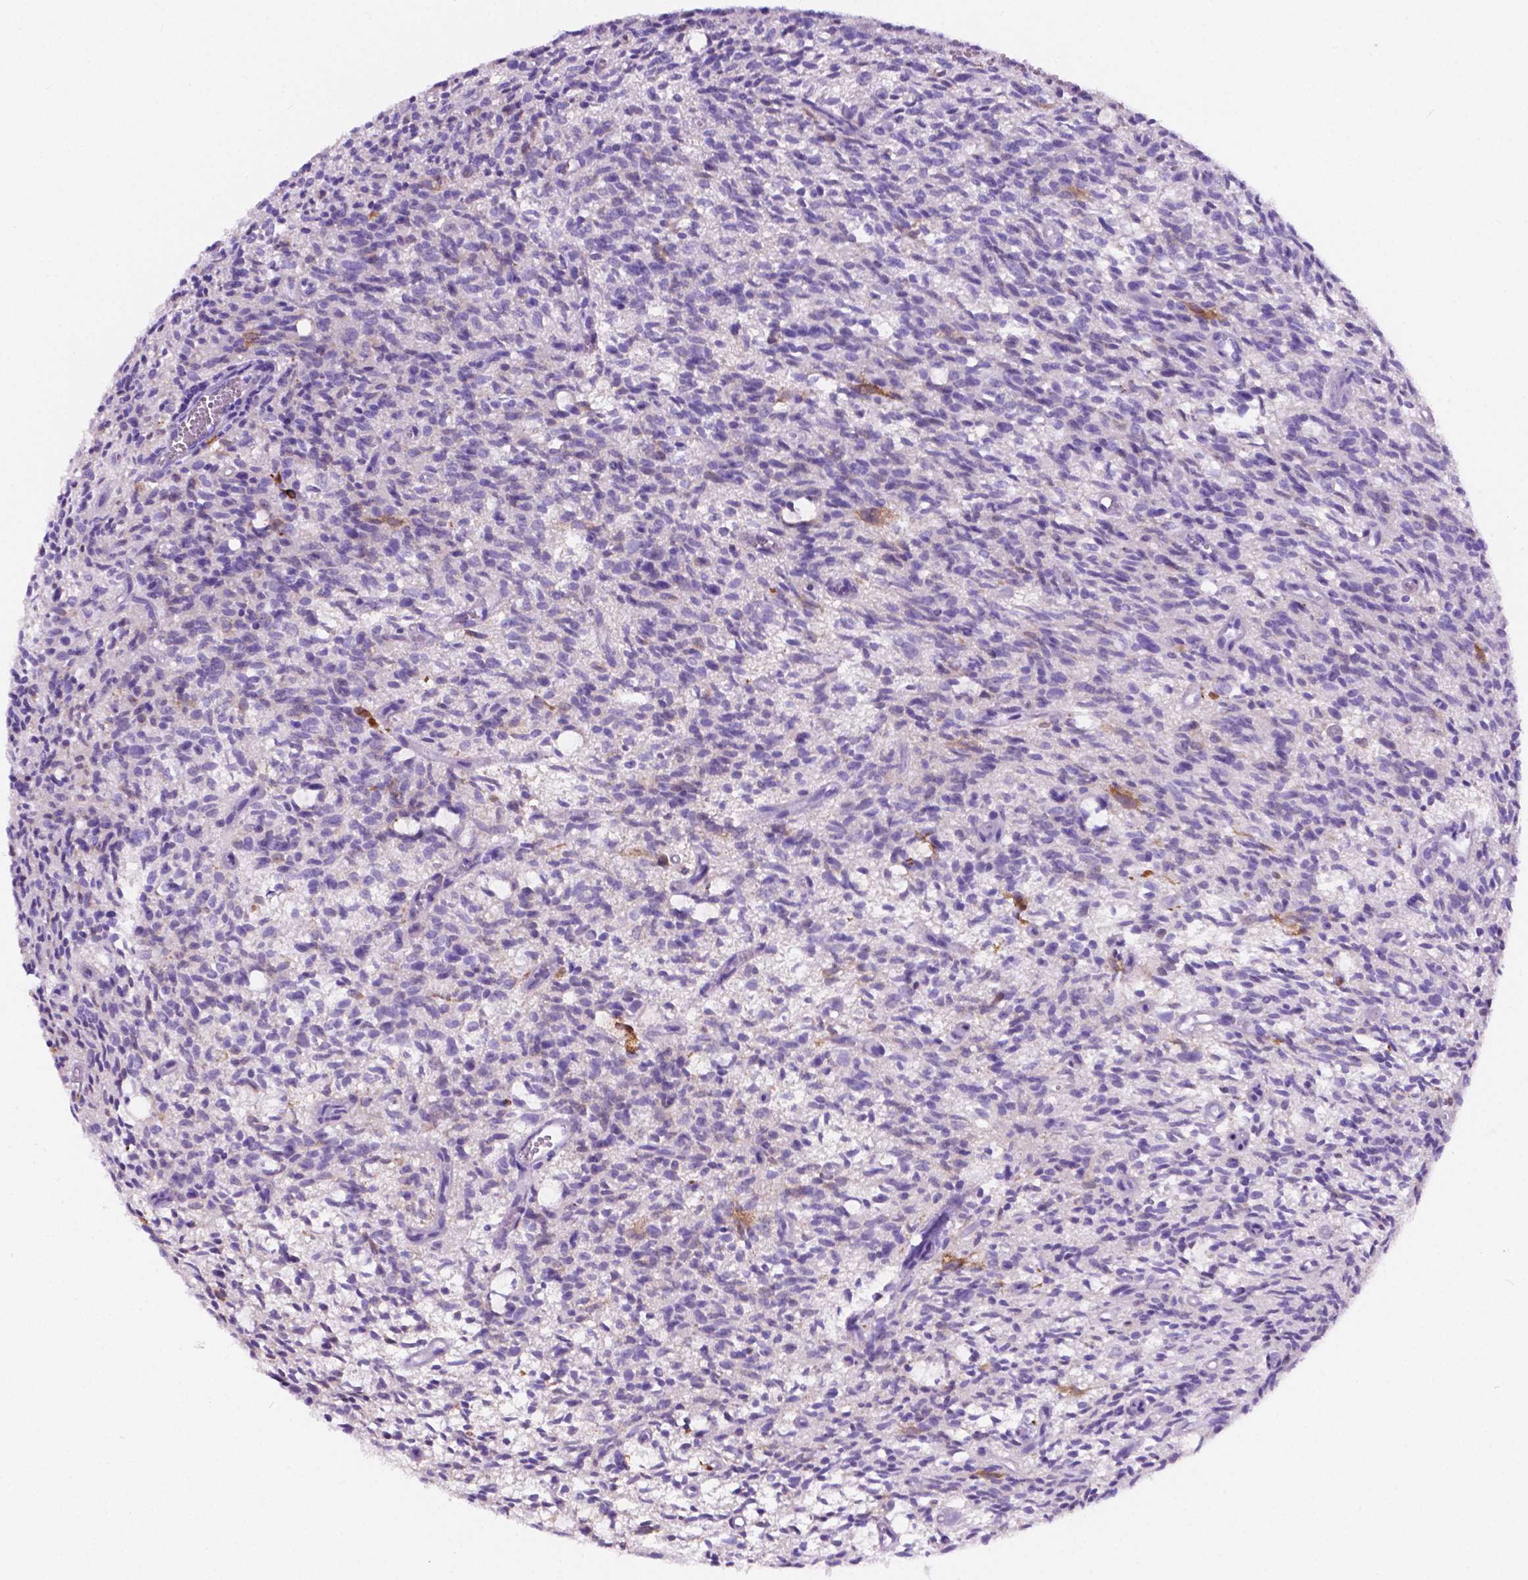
{"staining": {"intensity": "negative", "quantity": "none", "location": "none"}, "tissue": "glioma", "cell_type": "Tumor cells", "image_type": "cancer", "snomed": [{"axis": "morphology", "description": "Glioma, malignant, Low grade"}, {"axis": "topography", "description": "Brain"}], "caption": "Malignant glioma (low-grade) was stained to show a protein in brown. There is no significant staining in tumor cells. Nuclei are stained in blue.", "gene": "MACF1", "patient": {"sex": "male", "age": 64}}